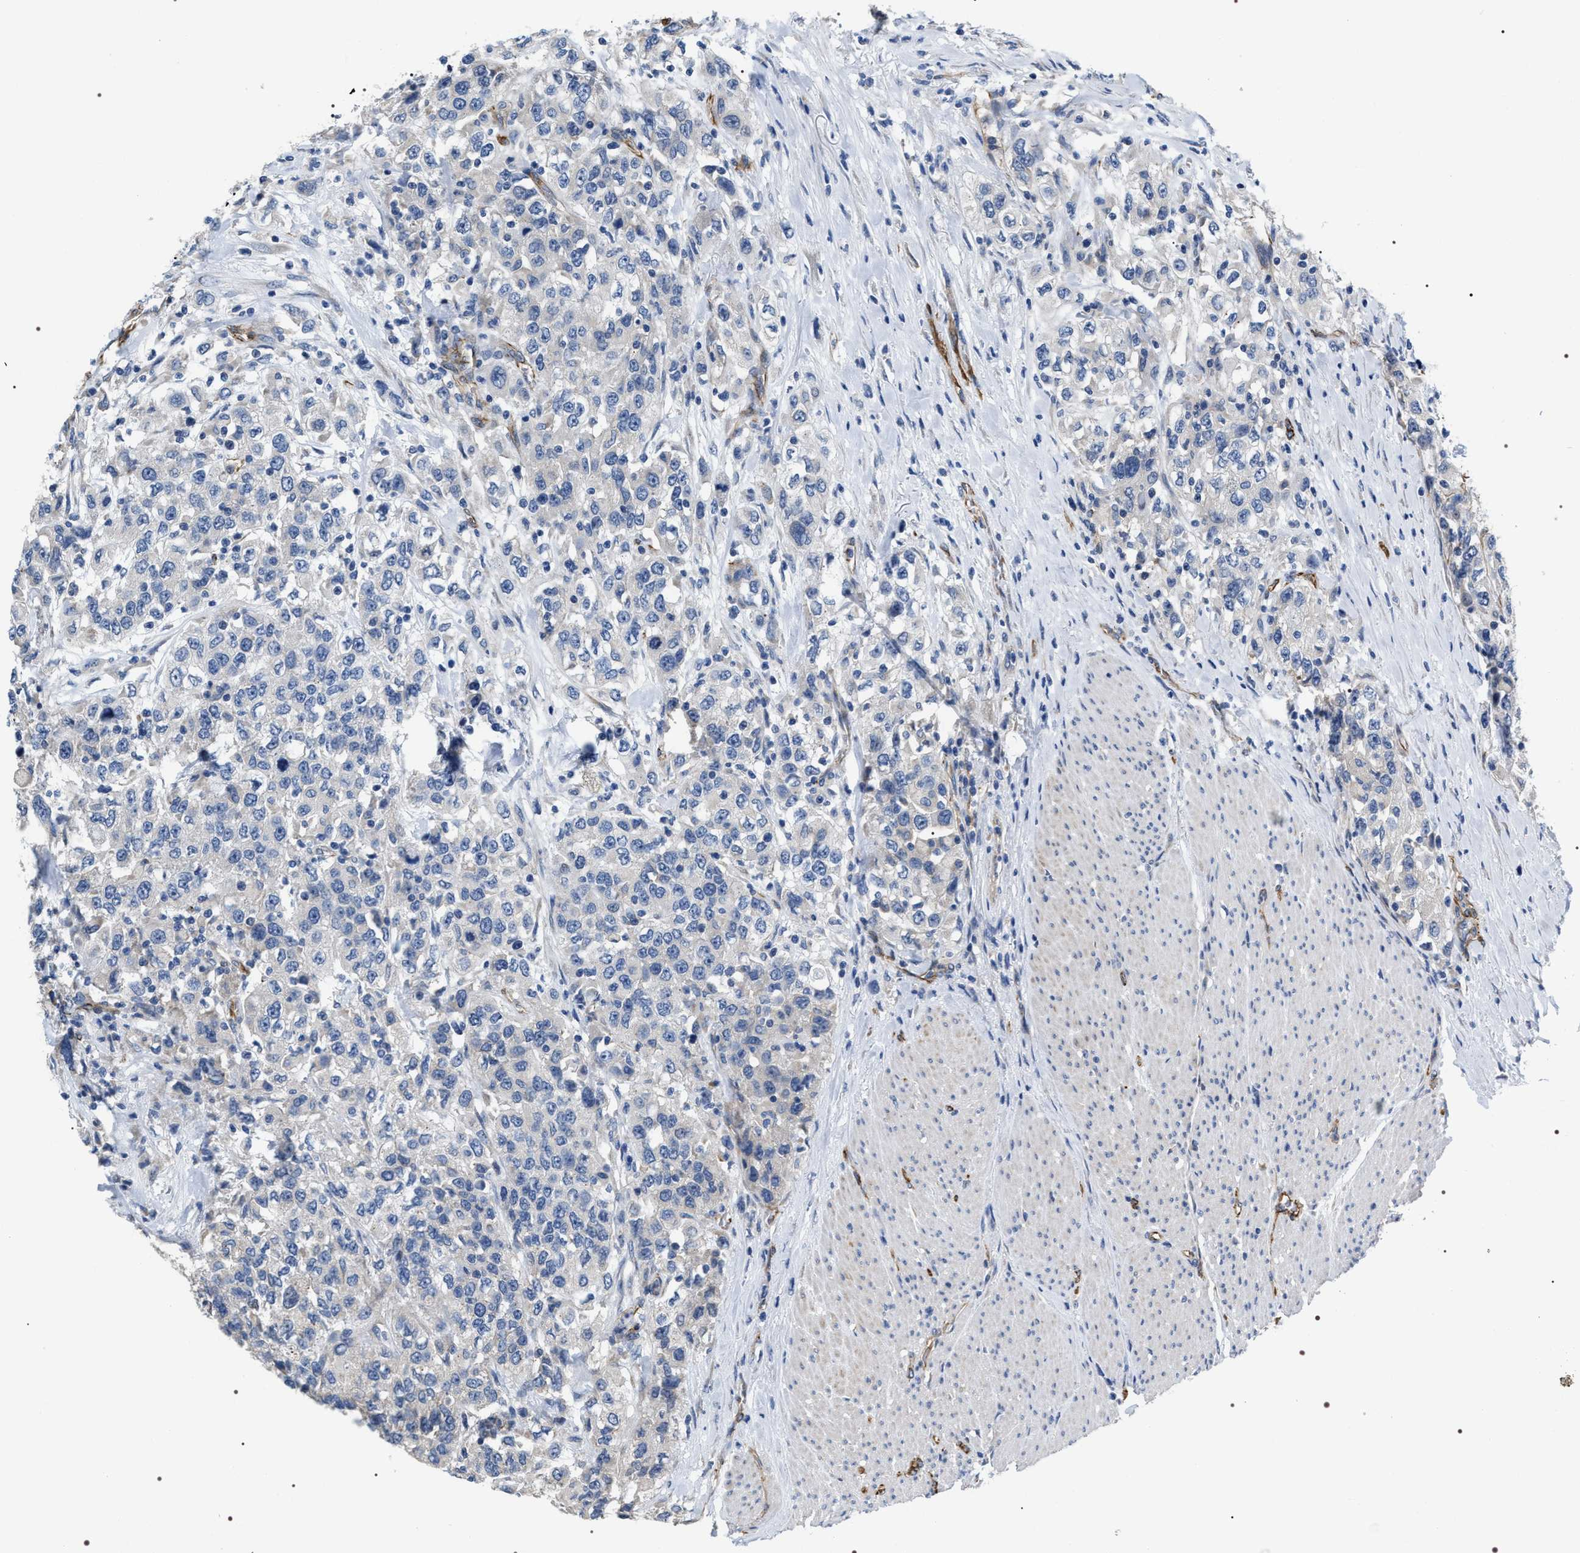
{"staining": {"intensity": "negative", "quantity": "none", "location": "none"}, "tissue": "urothelial cancer", "cell_type": "Tumor cells", "image_type": "cancer", "snomed": [{"axis": "morphology", "description": "Urothelial carcinoma, High grade"}, {"axis": "topography", "description": "Urinary bladder"}], "caption": "This is a image of immunohistochemistry (IHC) staining of urothelial carcinoma (high-grade), which shows no positivity in tumor cells.", "gene": "PKD1L1", "patient": {"sex": "female", "age": 80}}